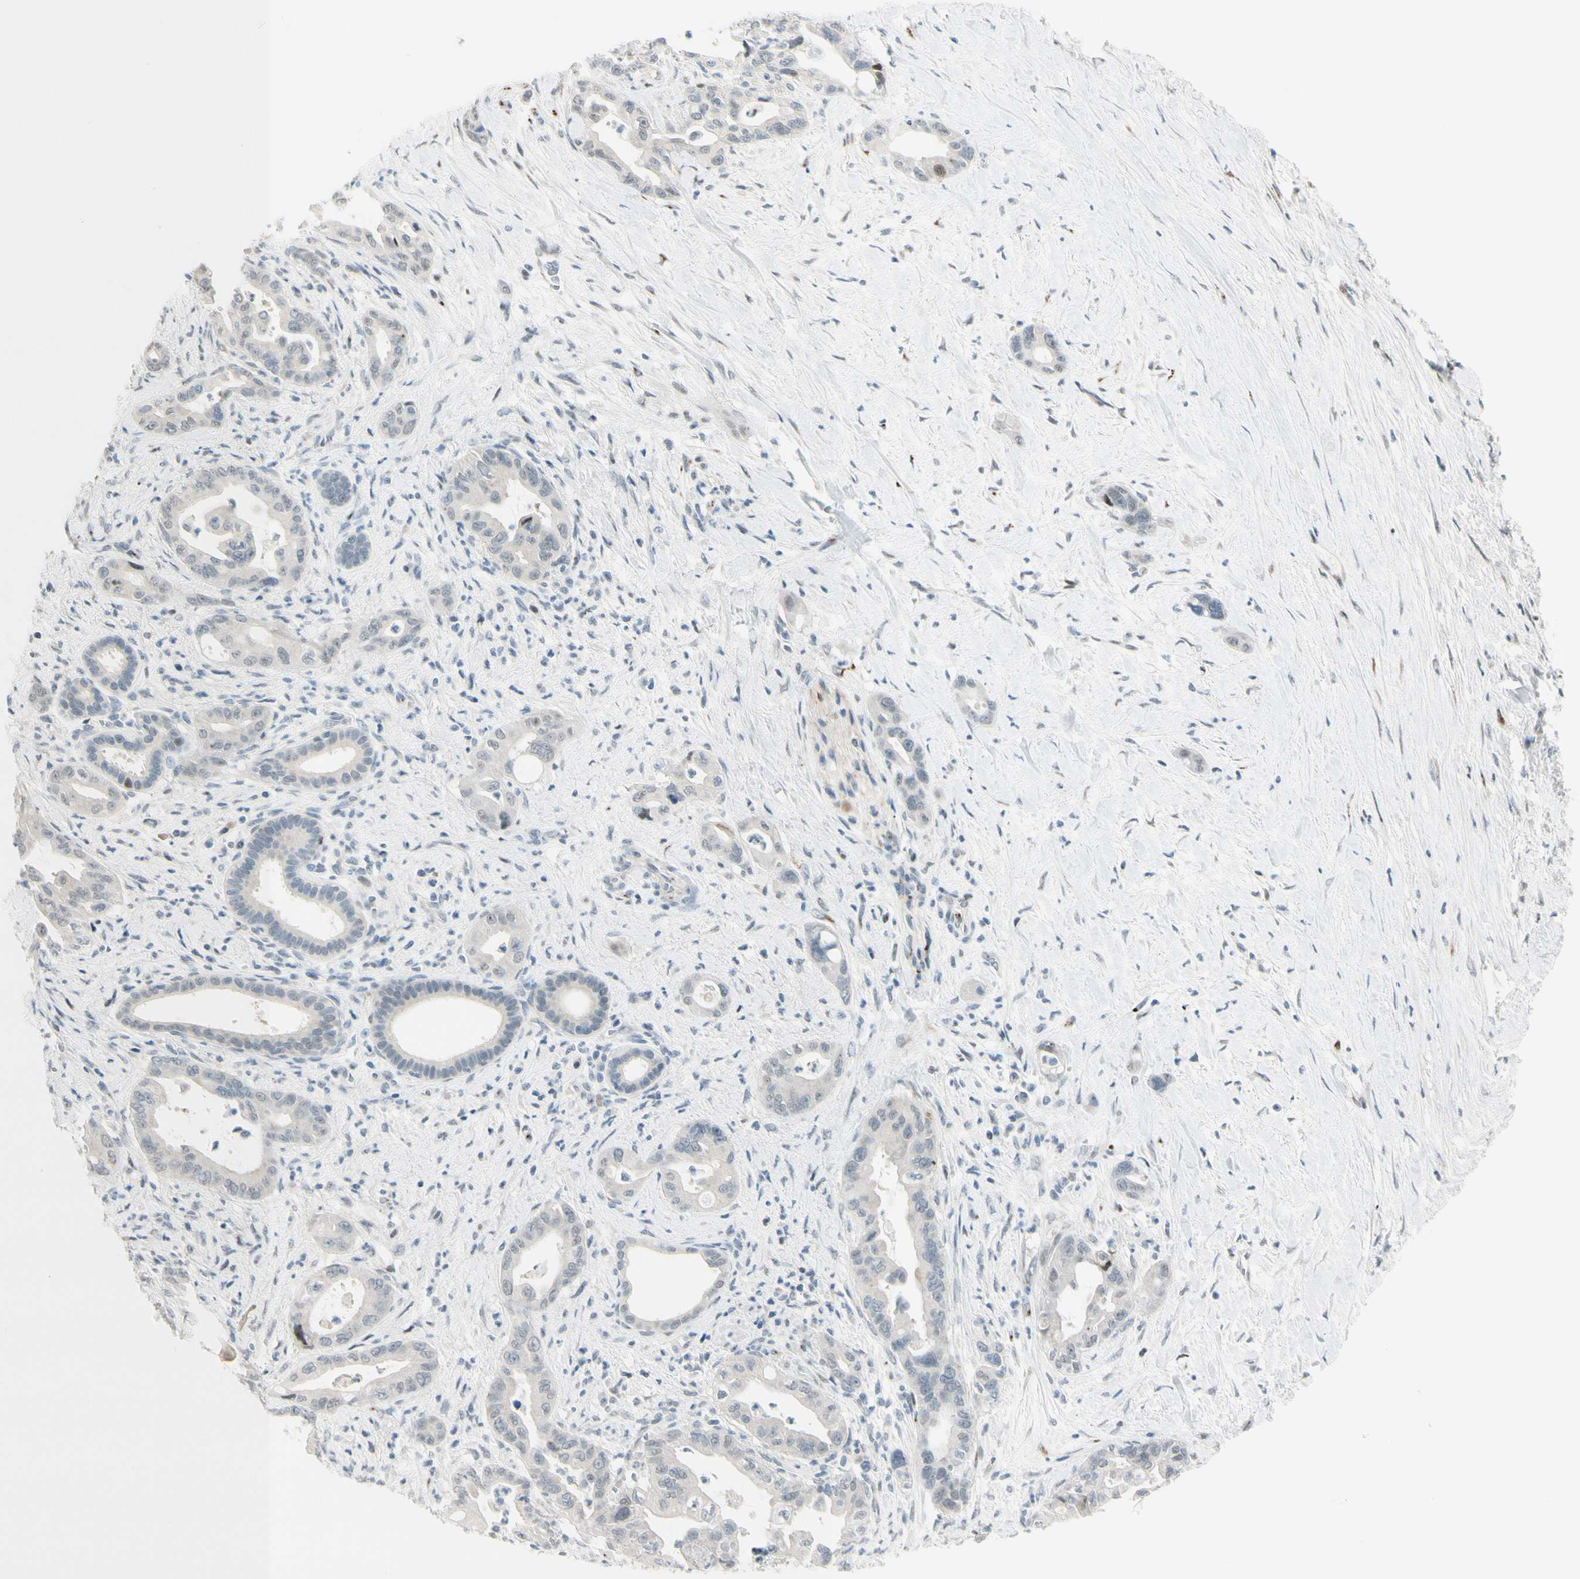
{"staining": {"intensity": "negative", "quantity": "none", "location": "none"}, "tissue": "pancreatic cancer", "cell_type": "Tumor cells", "image_type": "cancer", "snomed": [{"axis": "morphology", "description": "Adenocarcinoma, NOS"}, {"axis": "topography", "description": "Pancreas"}], "caption": "There is no significant staining in tumor cells of adenocarcinoma (pancreatic).", "gene": "B4GALNT1", "patient": {"sex": "male", "age": 70}}